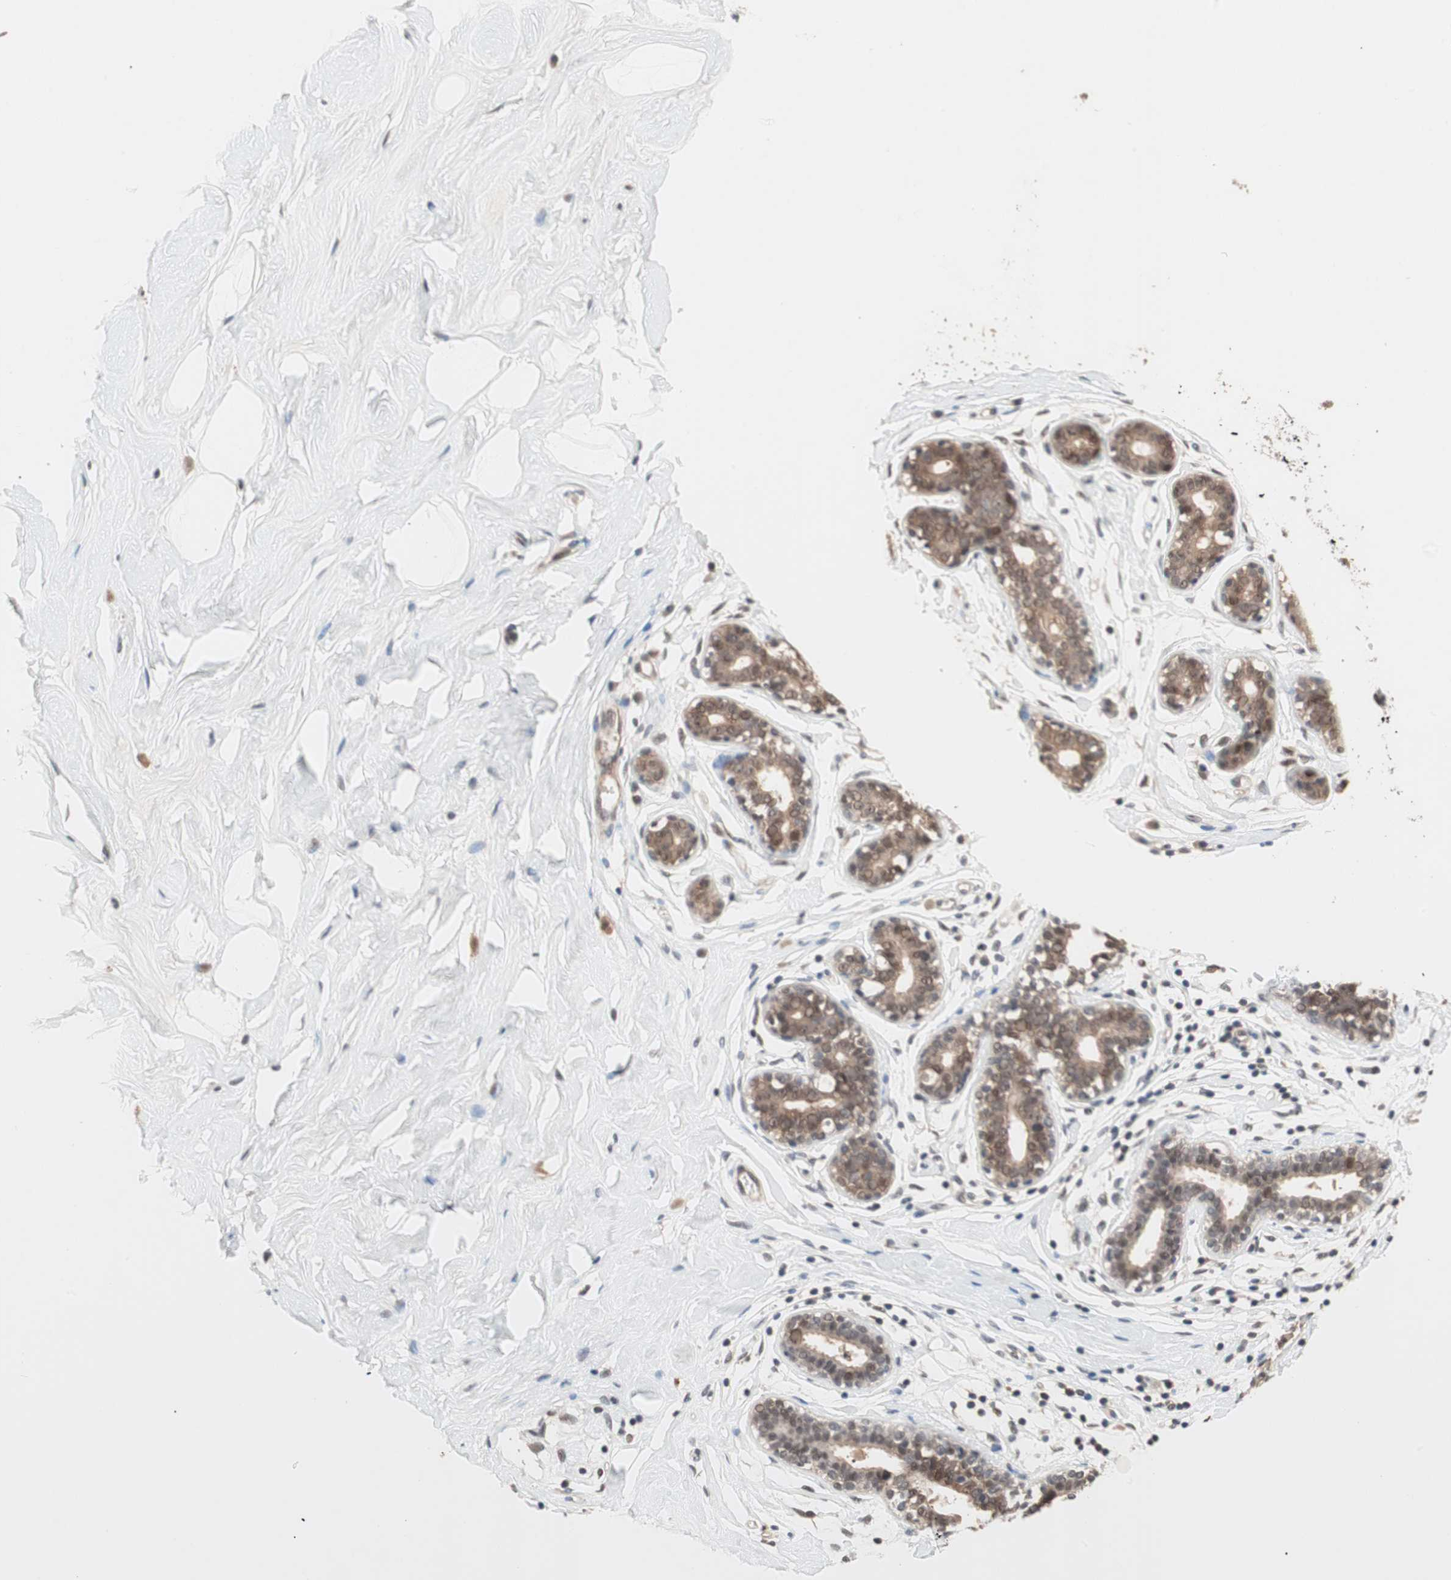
{"staining": {"intensity": "moderate", "quantity": ">75%", "location": "cytoplasmic/membranous,nuclear"}, "tissue": "breast", "cell_type": "Adipocytes", "image_type": "normal", "snomed": [{"axis": "morphology", "description": "Normal tissue, NOS"}, {"axis": "topography", "description": "Breast"}], "caption": "Immunohistochemical staining of unremarkable breast displays moderate cytoplasmic/membranous,nuclear protein expression in approximately >75% of adipocytes.", "gene": "GART", "patient": {"sex": "female", "age": 23}}